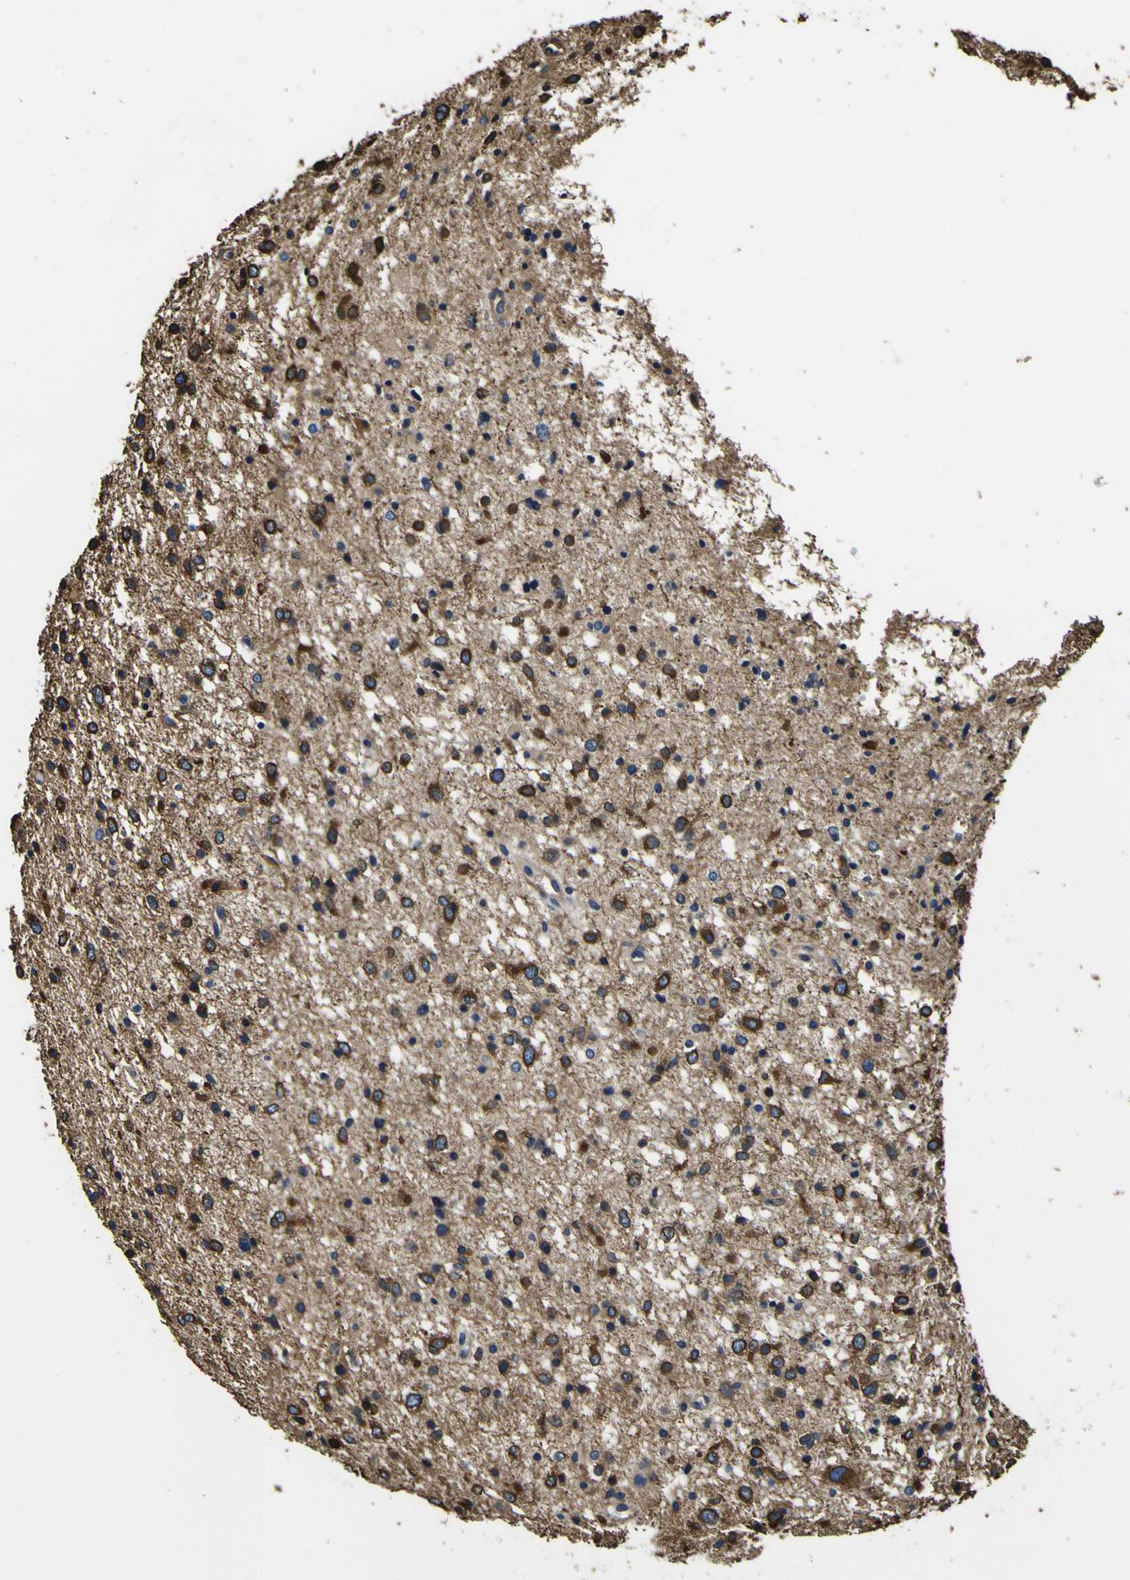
{"staining": {"intensity": "strong", "quantity": ">75%", "location": "cytoplasmic/membranous"}, "tissue": "glioma", "cell_type": "Tumor cells", "image_type": "cancer", "snomed": [{"axis": "morphology", "description": "Glioma, malignant, Low grade"}, {"axis": "topography", "description": "Brain"}], "caption": "Immunohistochemical staining of glioma displays high levels of strong cytoplasmic/membranous staining in about >75% of tumor cells.", "gene": "TUBA1B", "patient": {"sex": "female", "age": 37}}